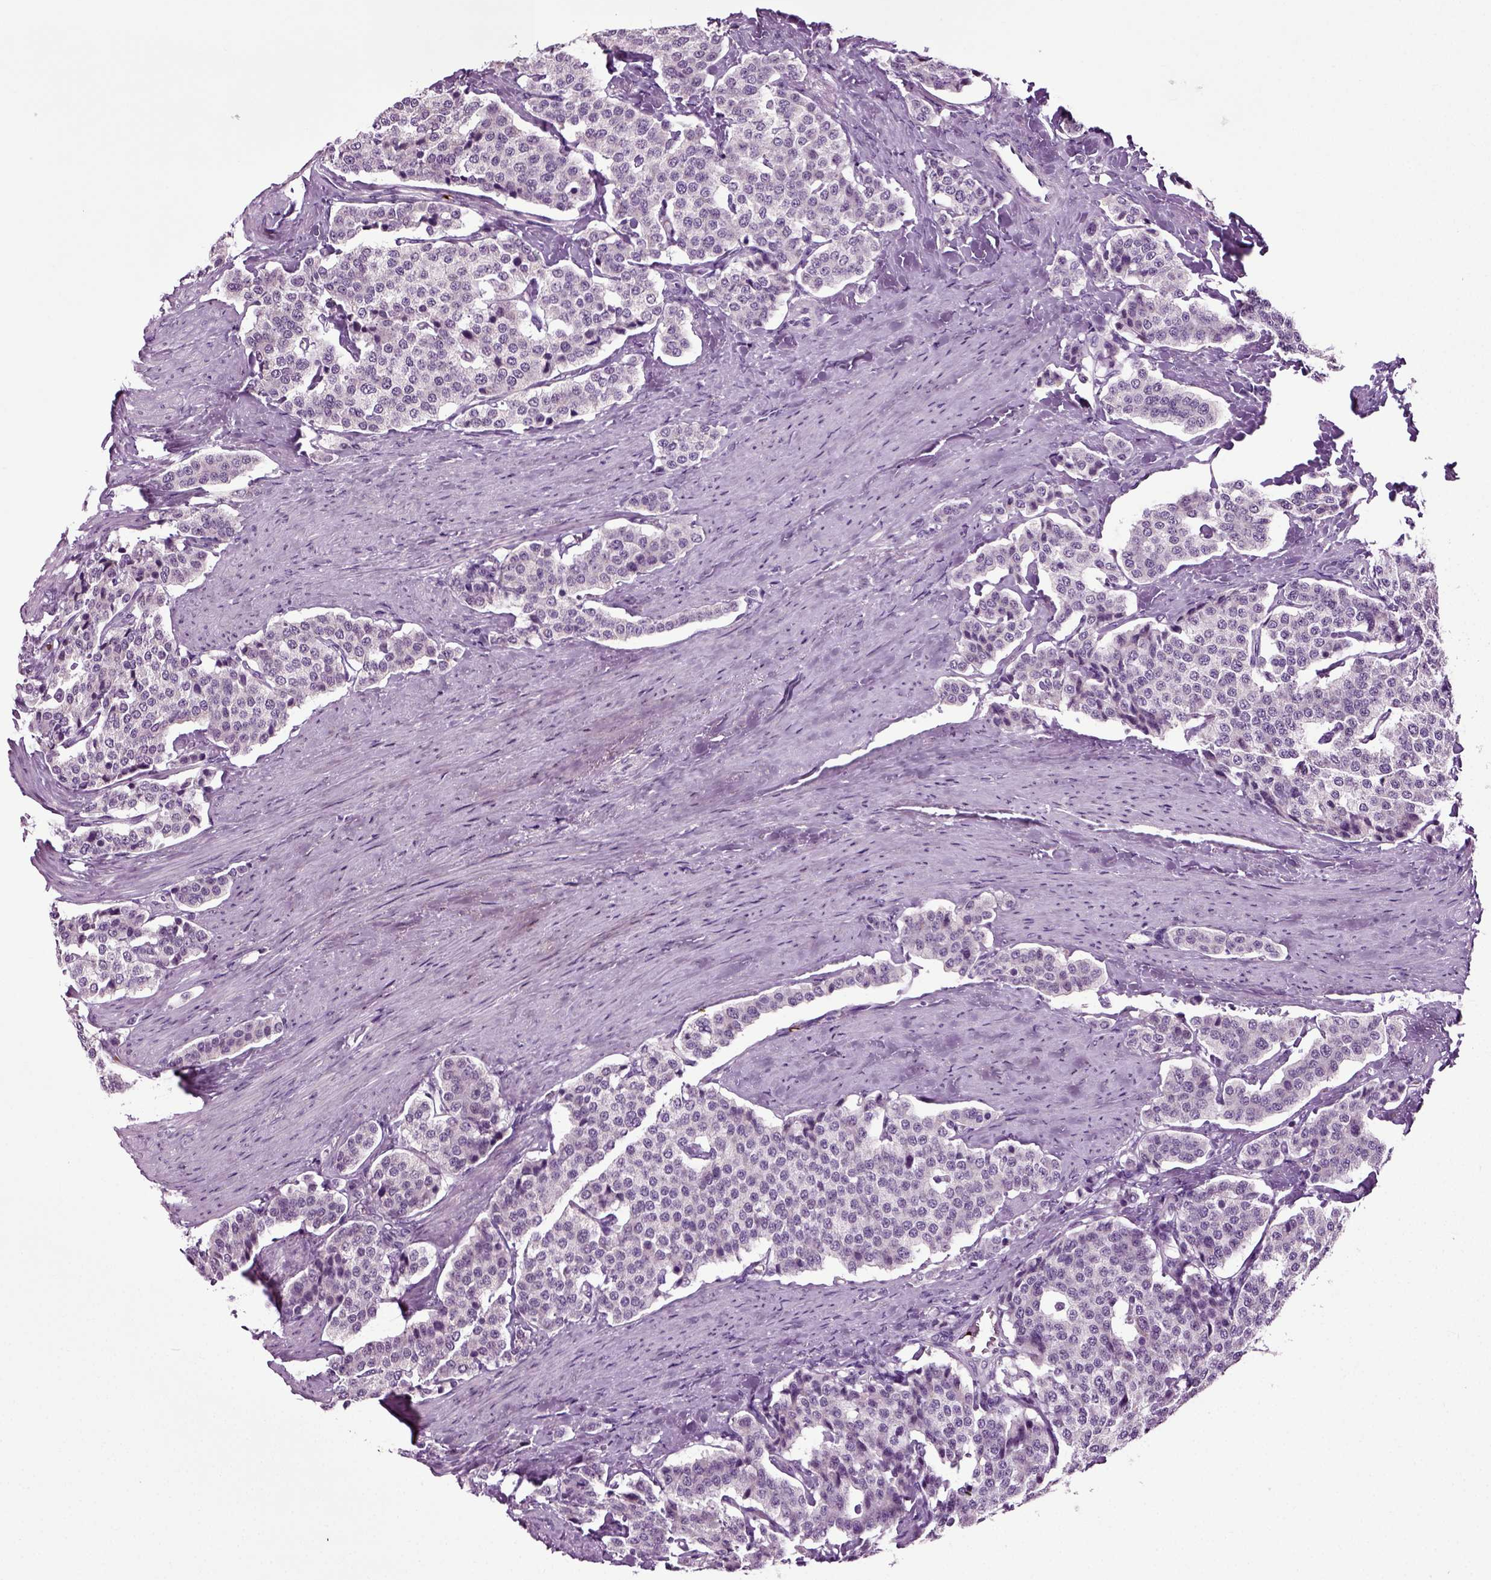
{"staining": {"intensity": "negative", "quantity": "none", "location": "none"}, "tissue": "carcinoid", "cell_type": "Tumor cells", "image_type": "cancer", "snomed": [{"axis": "morphology", "description": "Carcinoid, malignant, NOS"}, {"axis": "topography", "description": "Small intestine"}], "caption": "Protein analysis of malignant carcinoid shows no significant staining in tumor cells.", "gene": "SPATA17", "patient": {"sex": "female", "age": 58}}